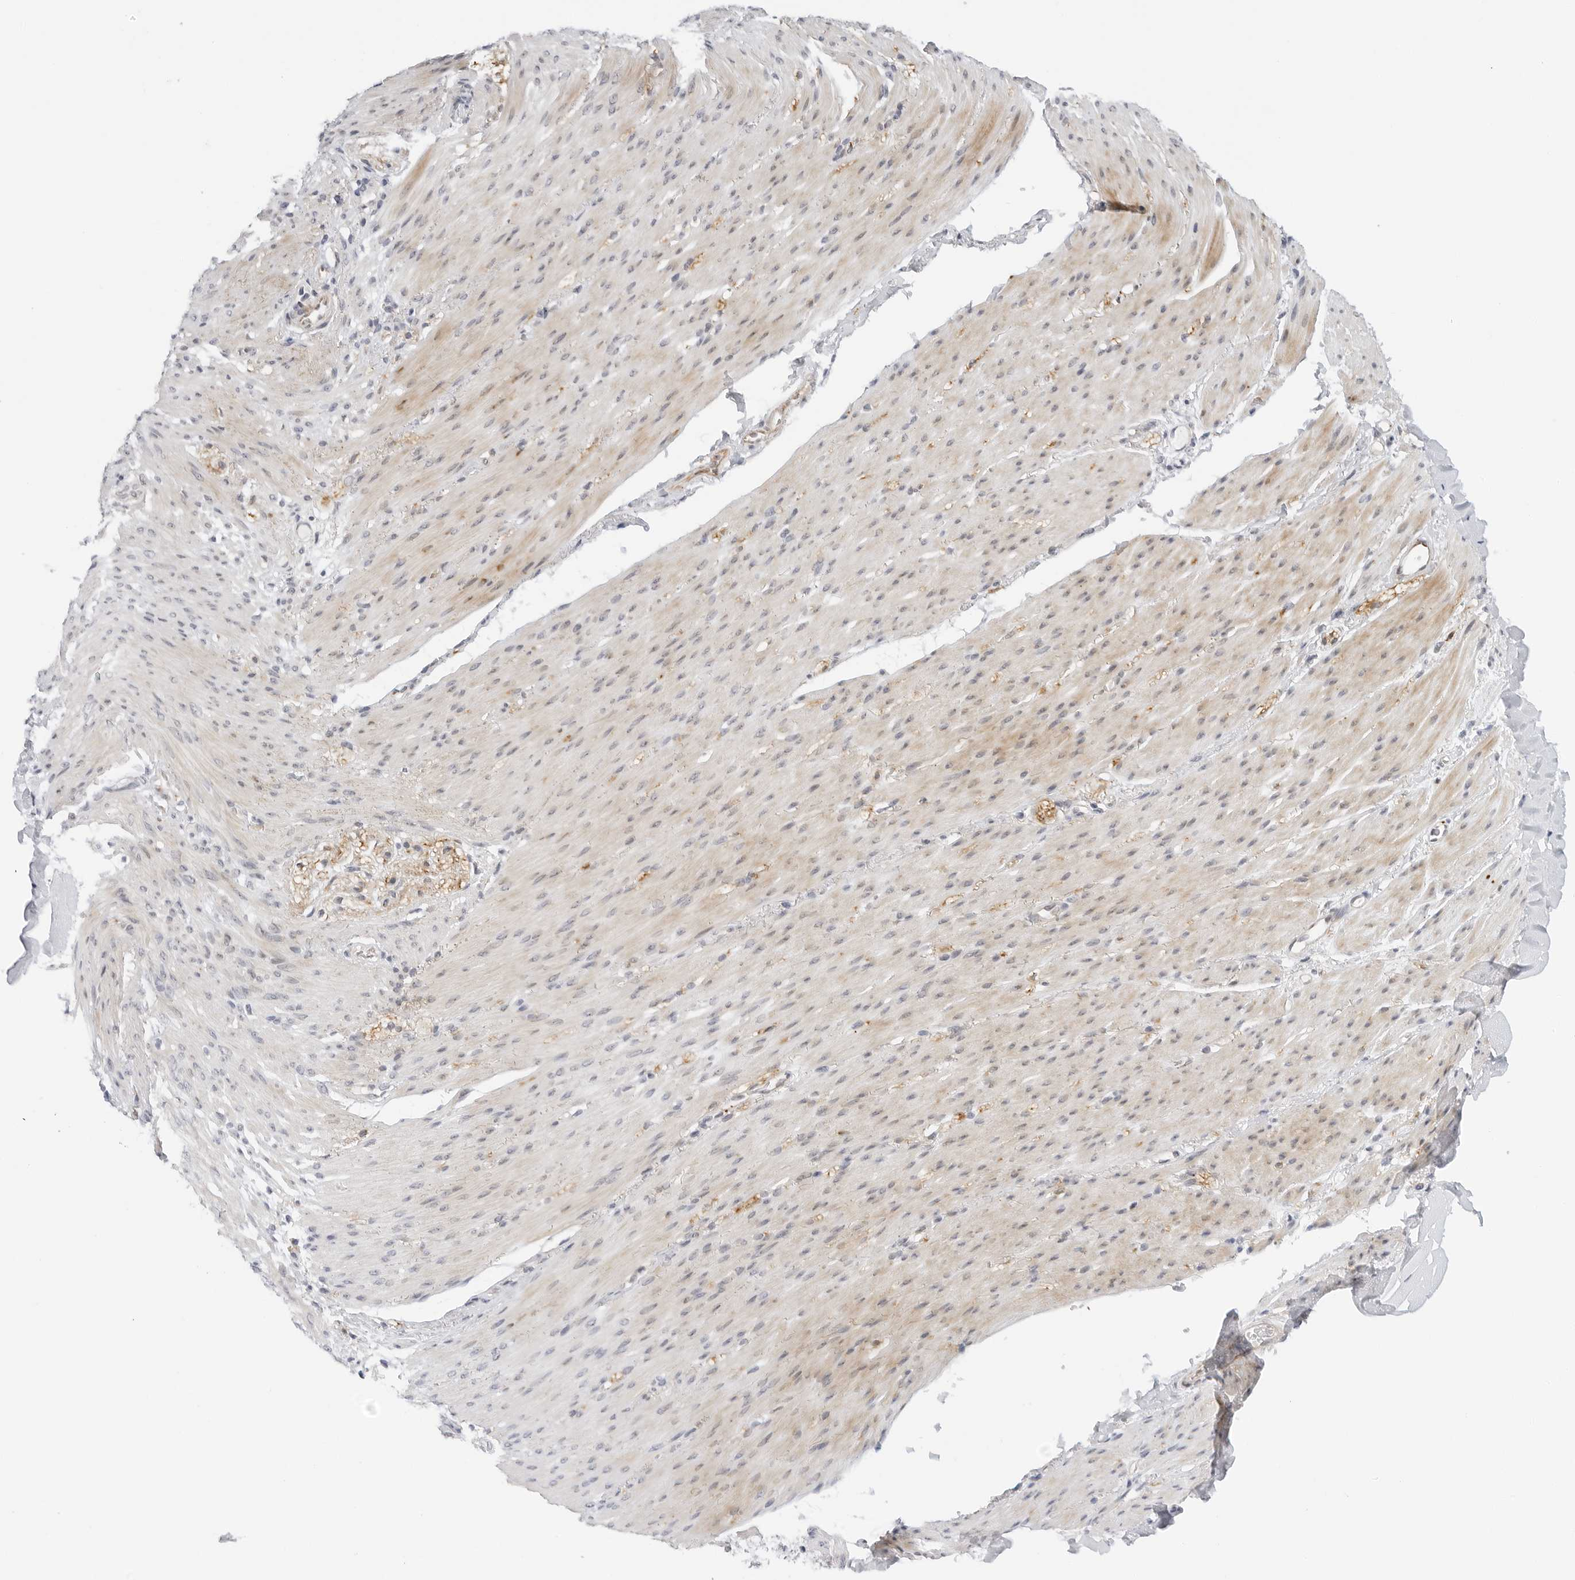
{"staining": {"intensity": "weak", "quantity": "25%-75%", "location": "cytoplasmic/membranous"}, "tissue": "smooth muscle", "cell_type": "Smooth muscle cells", "image_type": "normal", "snomed": [{"axis": "morphology", "description": "Normal tissue, NOS"}, {"axis": "topography", "description": "Colon"}, {"axis": "topography", "description": "Peripheral nerve tissue"}], "caption": "Immunohistochemical staining of unremarkable human smooth muscle demonstrates 25%-75% levels of weak cytoplasmic/membranous protein staining in about 25%-75% of smooth muscle cells.", "gene": "MAP2K5", "patient": {"sex": "female", "age": 61}}